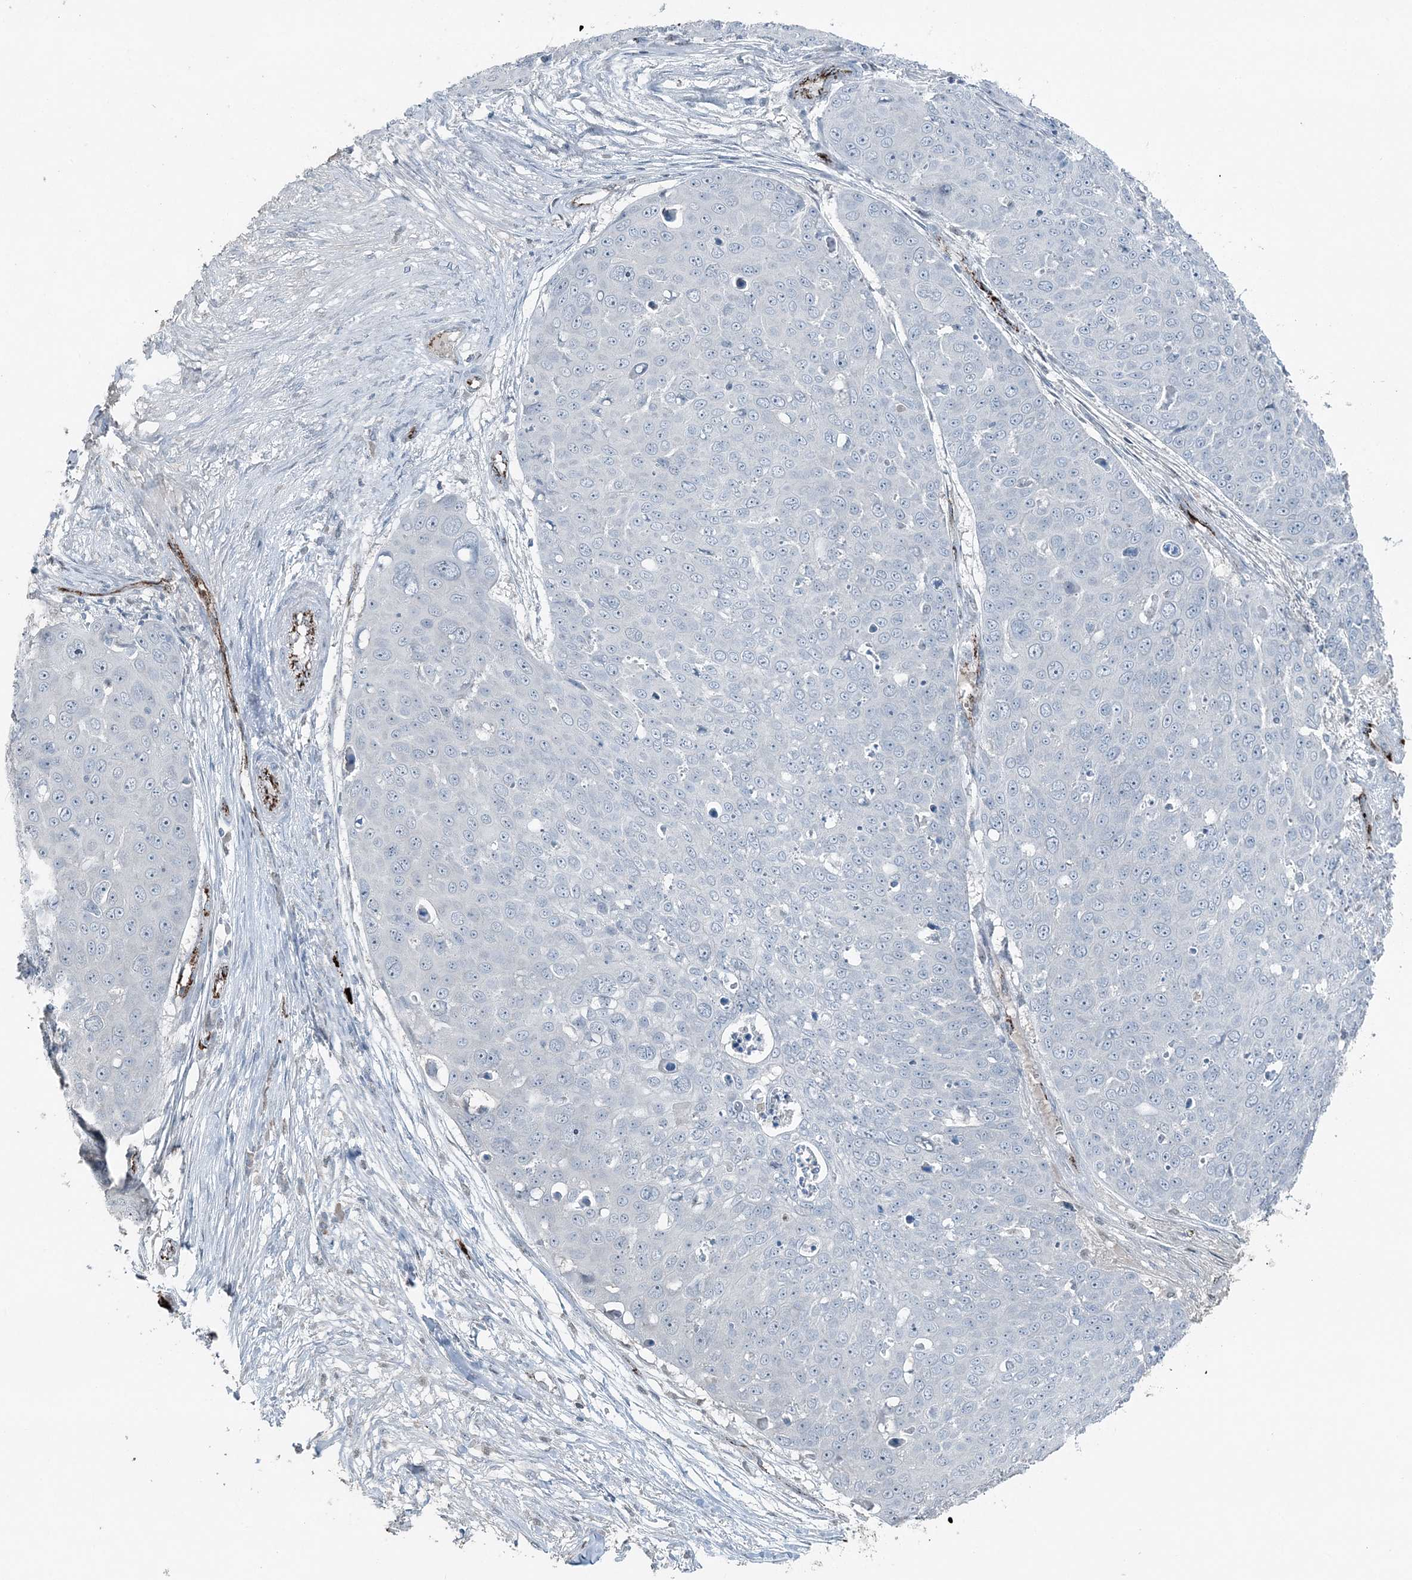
{"staining": {"intensity": "negative", "quantity": "none", "location": "none"}, "tissue": "skin cancer", "cell_type": "Tumor cells", "image_type": "cancer", "snomed": [{"axis": "morphology", "description": "Squamous cell carcinoma, NOS"}, {"axis": "topography", "description": "Skin"}], "caption": "The immunohistochemistry micrograph has no significant positivity in tumor cells of skin squamous cell carcinoma tissue.", "gene": "ELOVL7", "patient": {"sex": "male", "age": 71}}